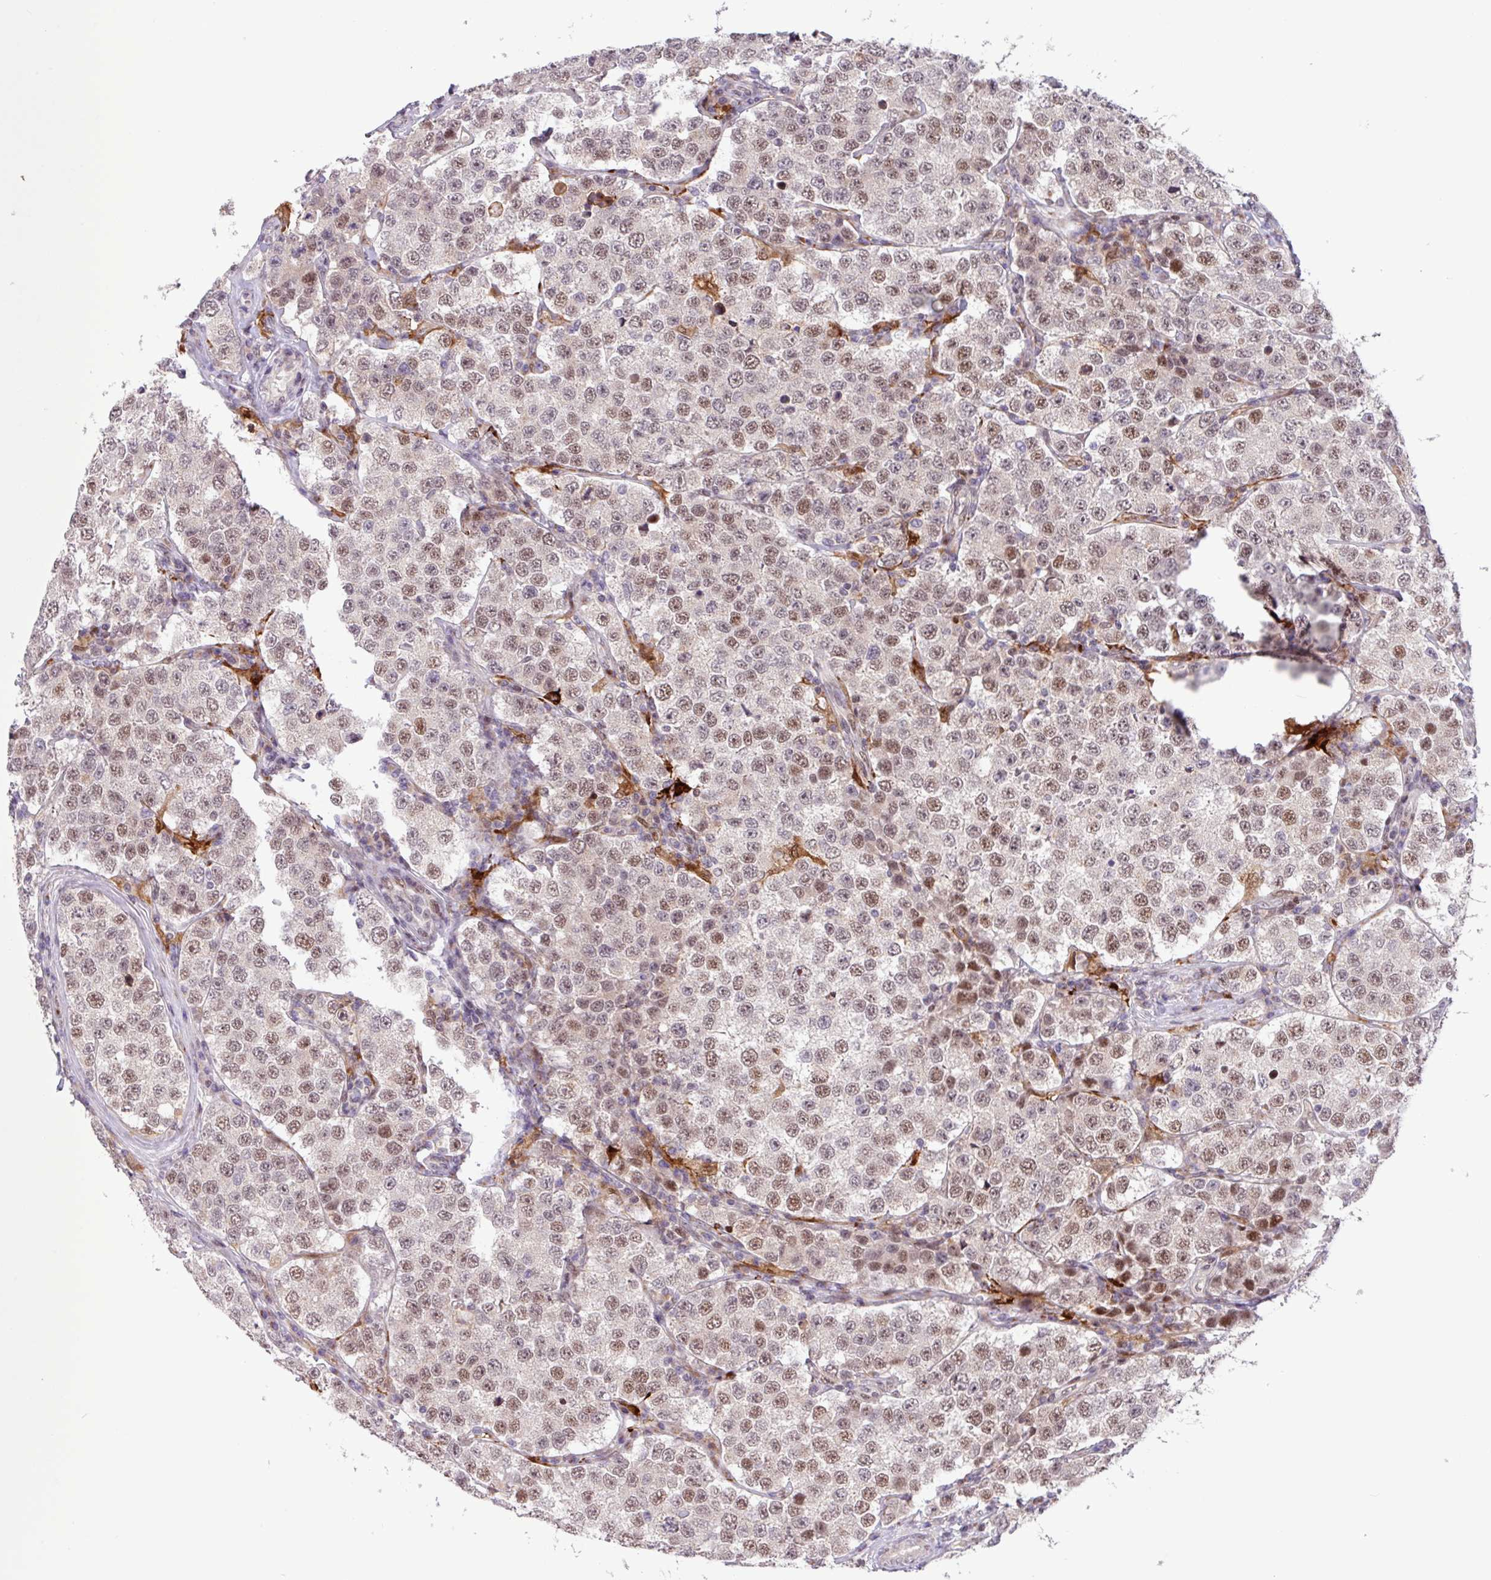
{"staining": {"intensity": "moderate", "quantity": "25%-75%", "location": "nuclear"}, "tissue": "testis cancer", "cell_type": "Tumor cells", "image_type": "cancer", "snomed": [{"axis": "morphology", "description": "Seminoma, NOS"}, {"axis": "topography", "description": "Testis"}], "caption": "Tumor cells show medium levels of moderate nuclear expression in approximately 25%-75% of cells in testis cancer.", "gene": "BRD3", "patient": {"sex": "male", "age": 34}}